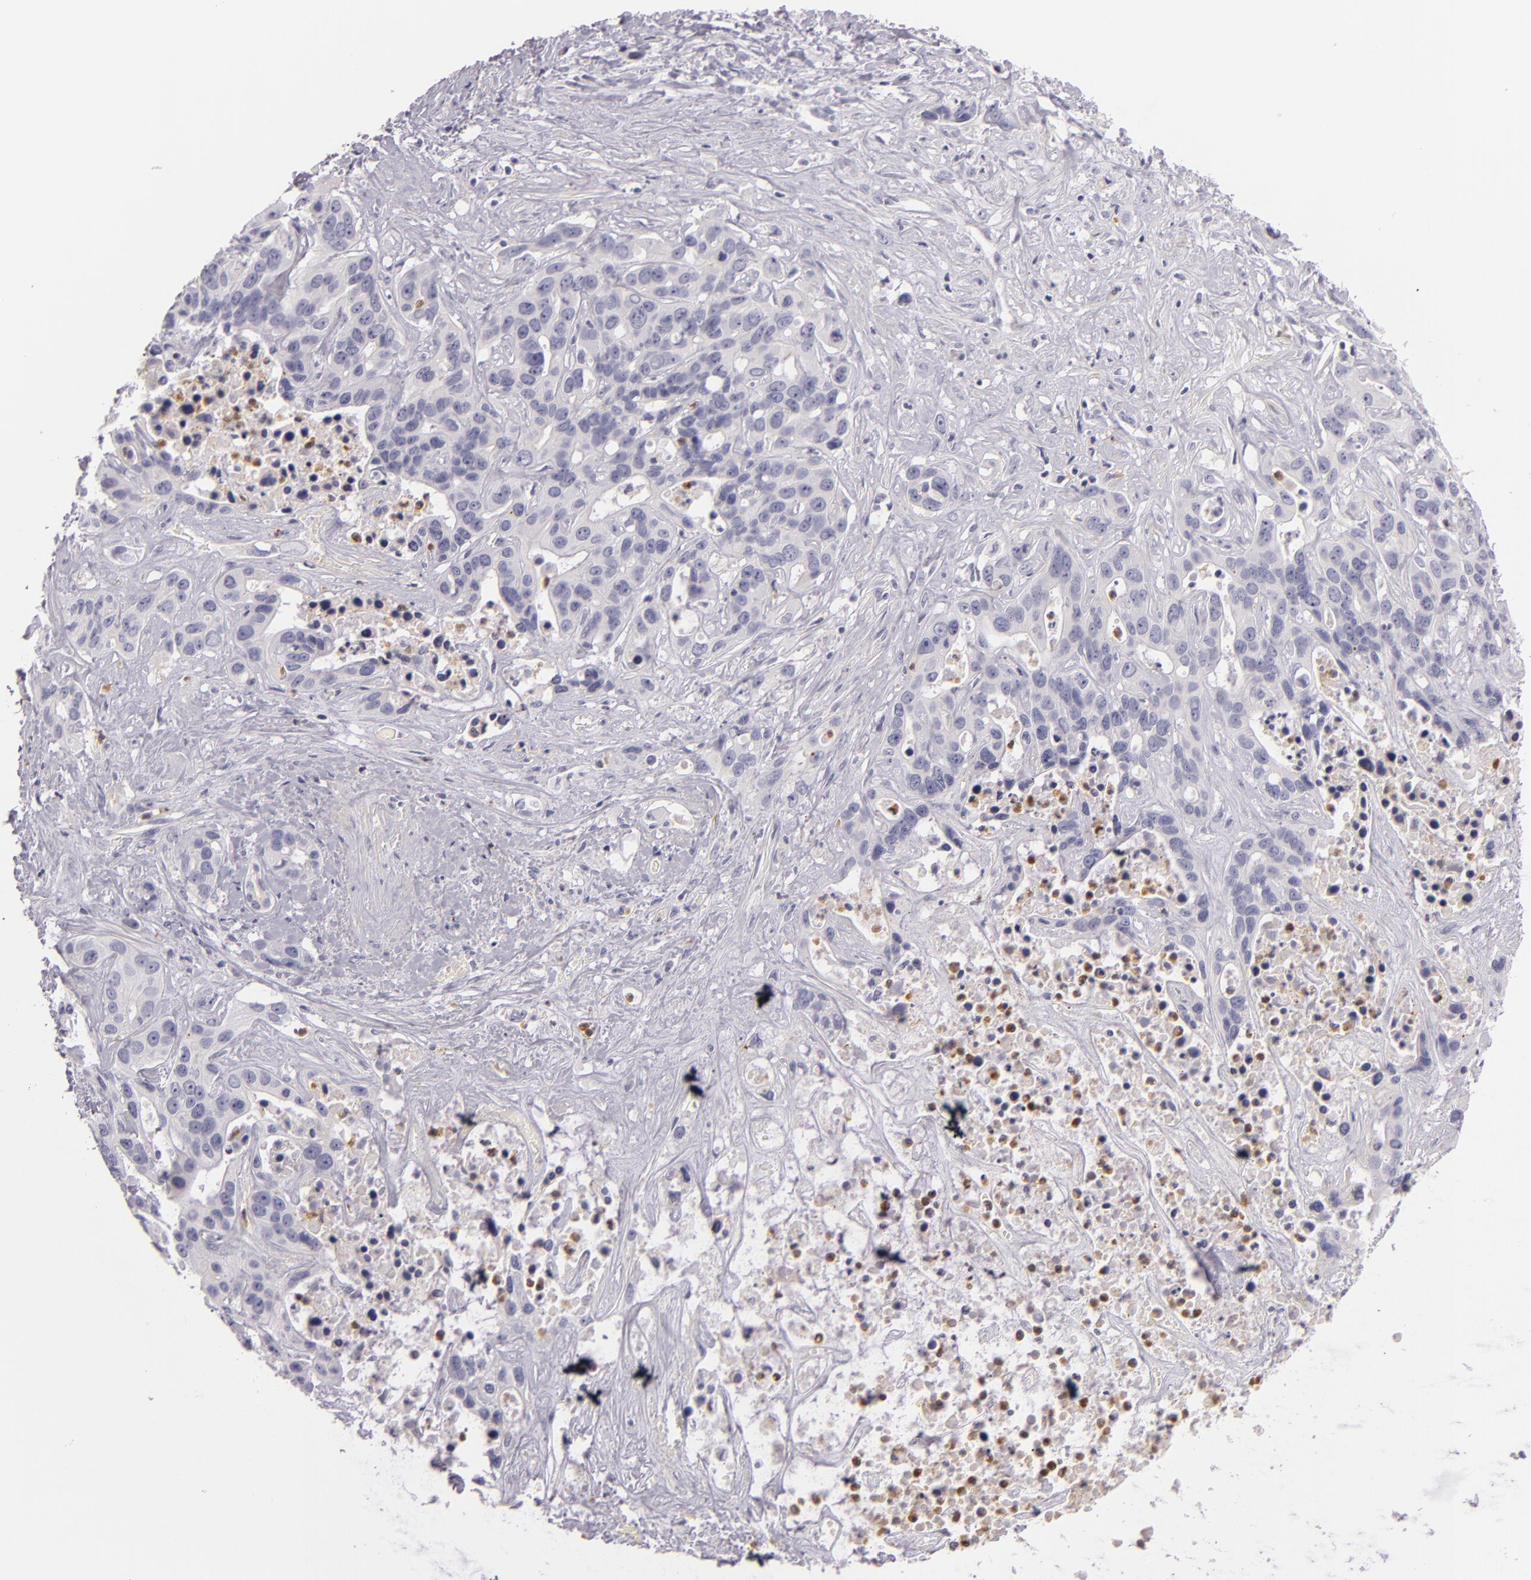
{"staining": {"intensity": "negative", "quantity": "none", "location": "none"}, "tissue": "liver cancer", "cell_type": "Tumor cells", "image_type": "cancer", "snomed": [{"axis": "morphology", "description": "Cholangiocarcinoma"}, {"axis": "topography", "description": "Liver"}], "caption": "Human liver cancer (cholangiocarcinoma) stained for a protein using immunohistochemistry demonstrates no staining in tumor cells.", "gene": "FAM181A", "patient": {"sex": "female", "age": 65}}